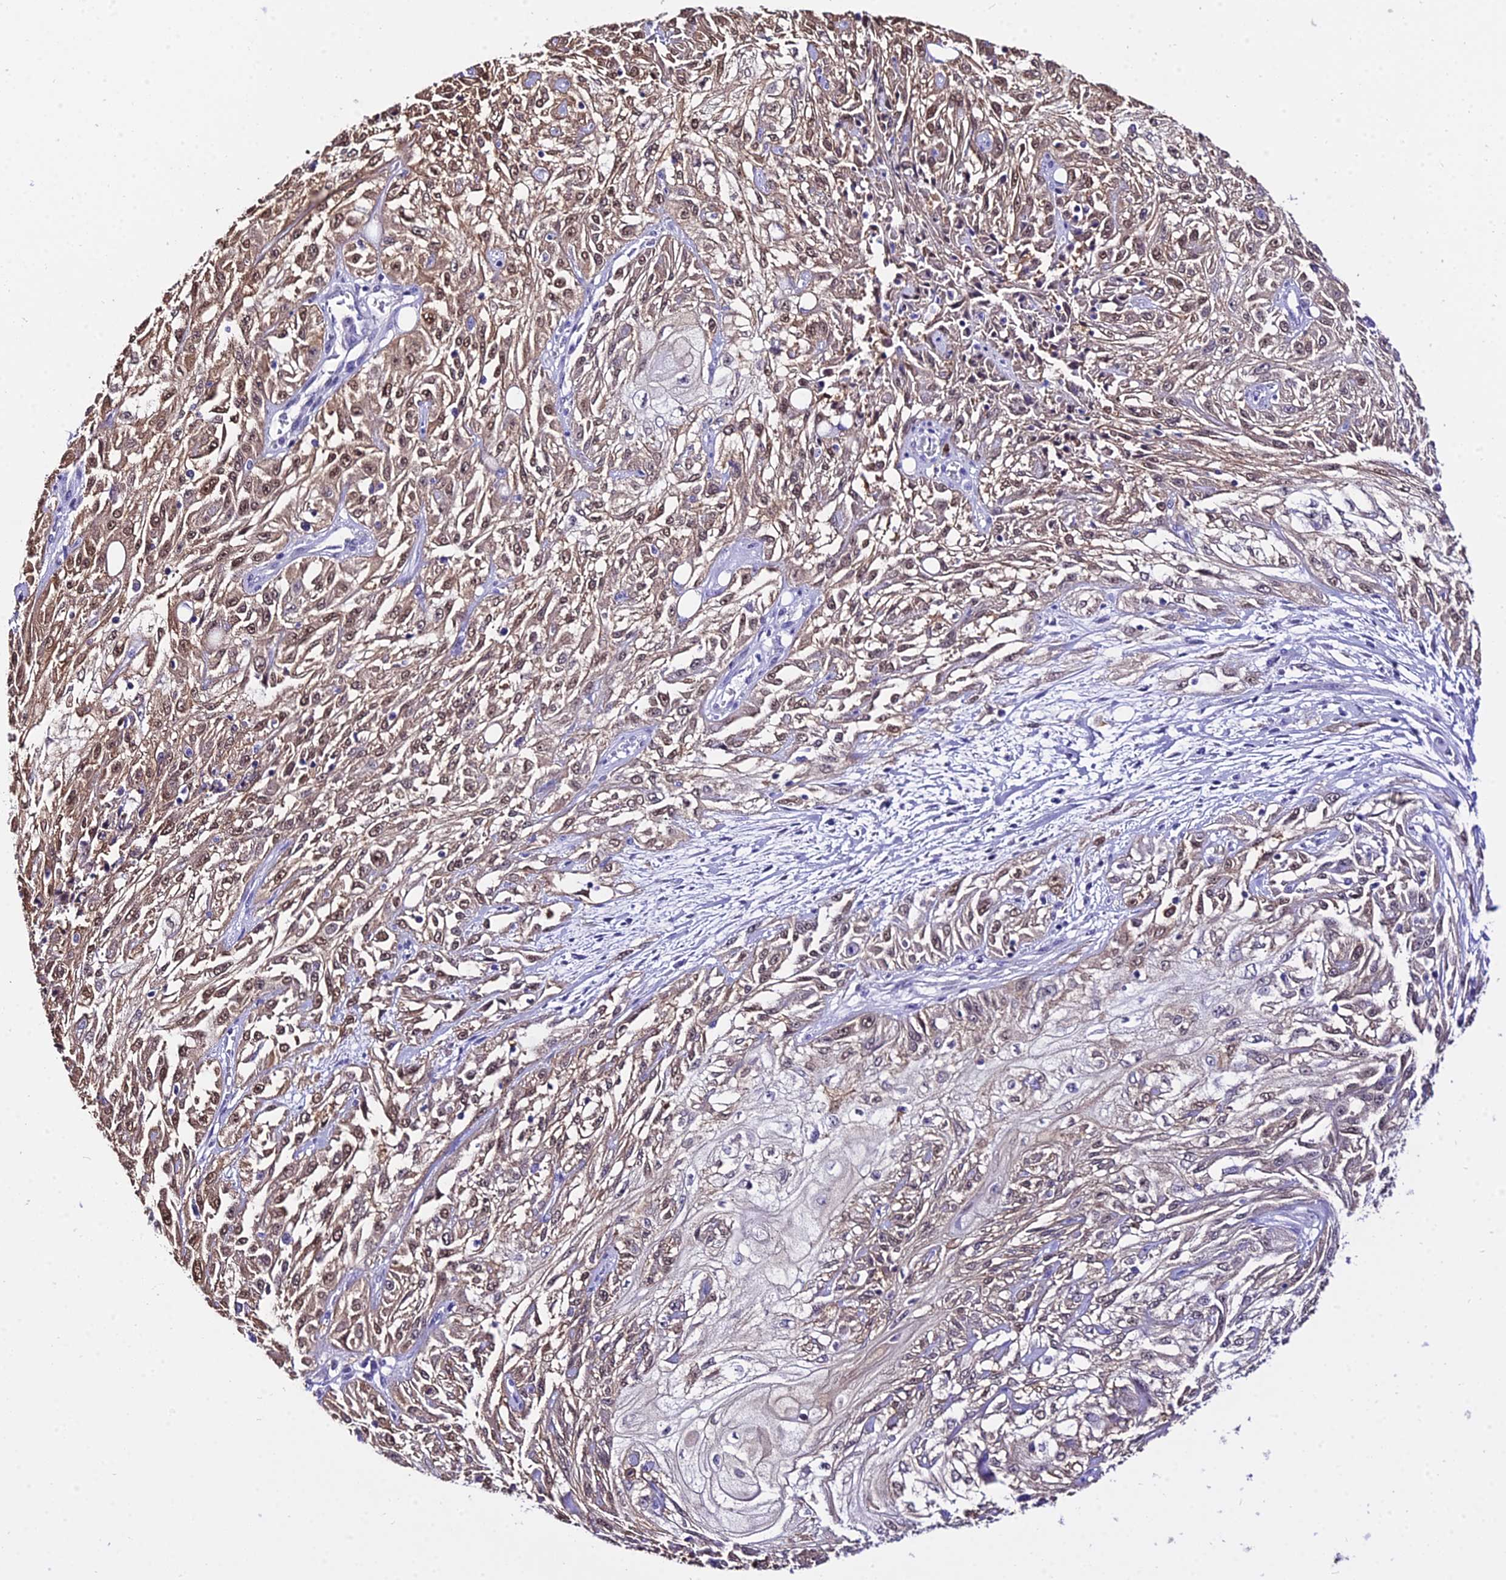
{"staining": {"intensity": "moderate", "quantity": ">75%", "location": "cytoplasmic/membranous,nuclear"}, "tissue": "skin cancer", "cell_type": "Tumor cells", "image_type": "cancer", "snomed": [{"axis": "morphology", "description": "Squamous cell carcinoma, NOS"}, {"axis": "morphology", "description": "Squamous cell carcinoma, metastatic, NOS"}, {"axis": "topography", "description": "Skin"}, {"axis": "topography", "description": "Lymph node"}], "caption": "Immunohistochemical staining of human skin cancer (metastatic squamous cell carcinoma) displays moderate cytoplasmic/membranous and nuclear protein positivity in about >75% of tumor cells.", "gene": "POLR2I", "patient": {"sex": "male", "age": 75}}